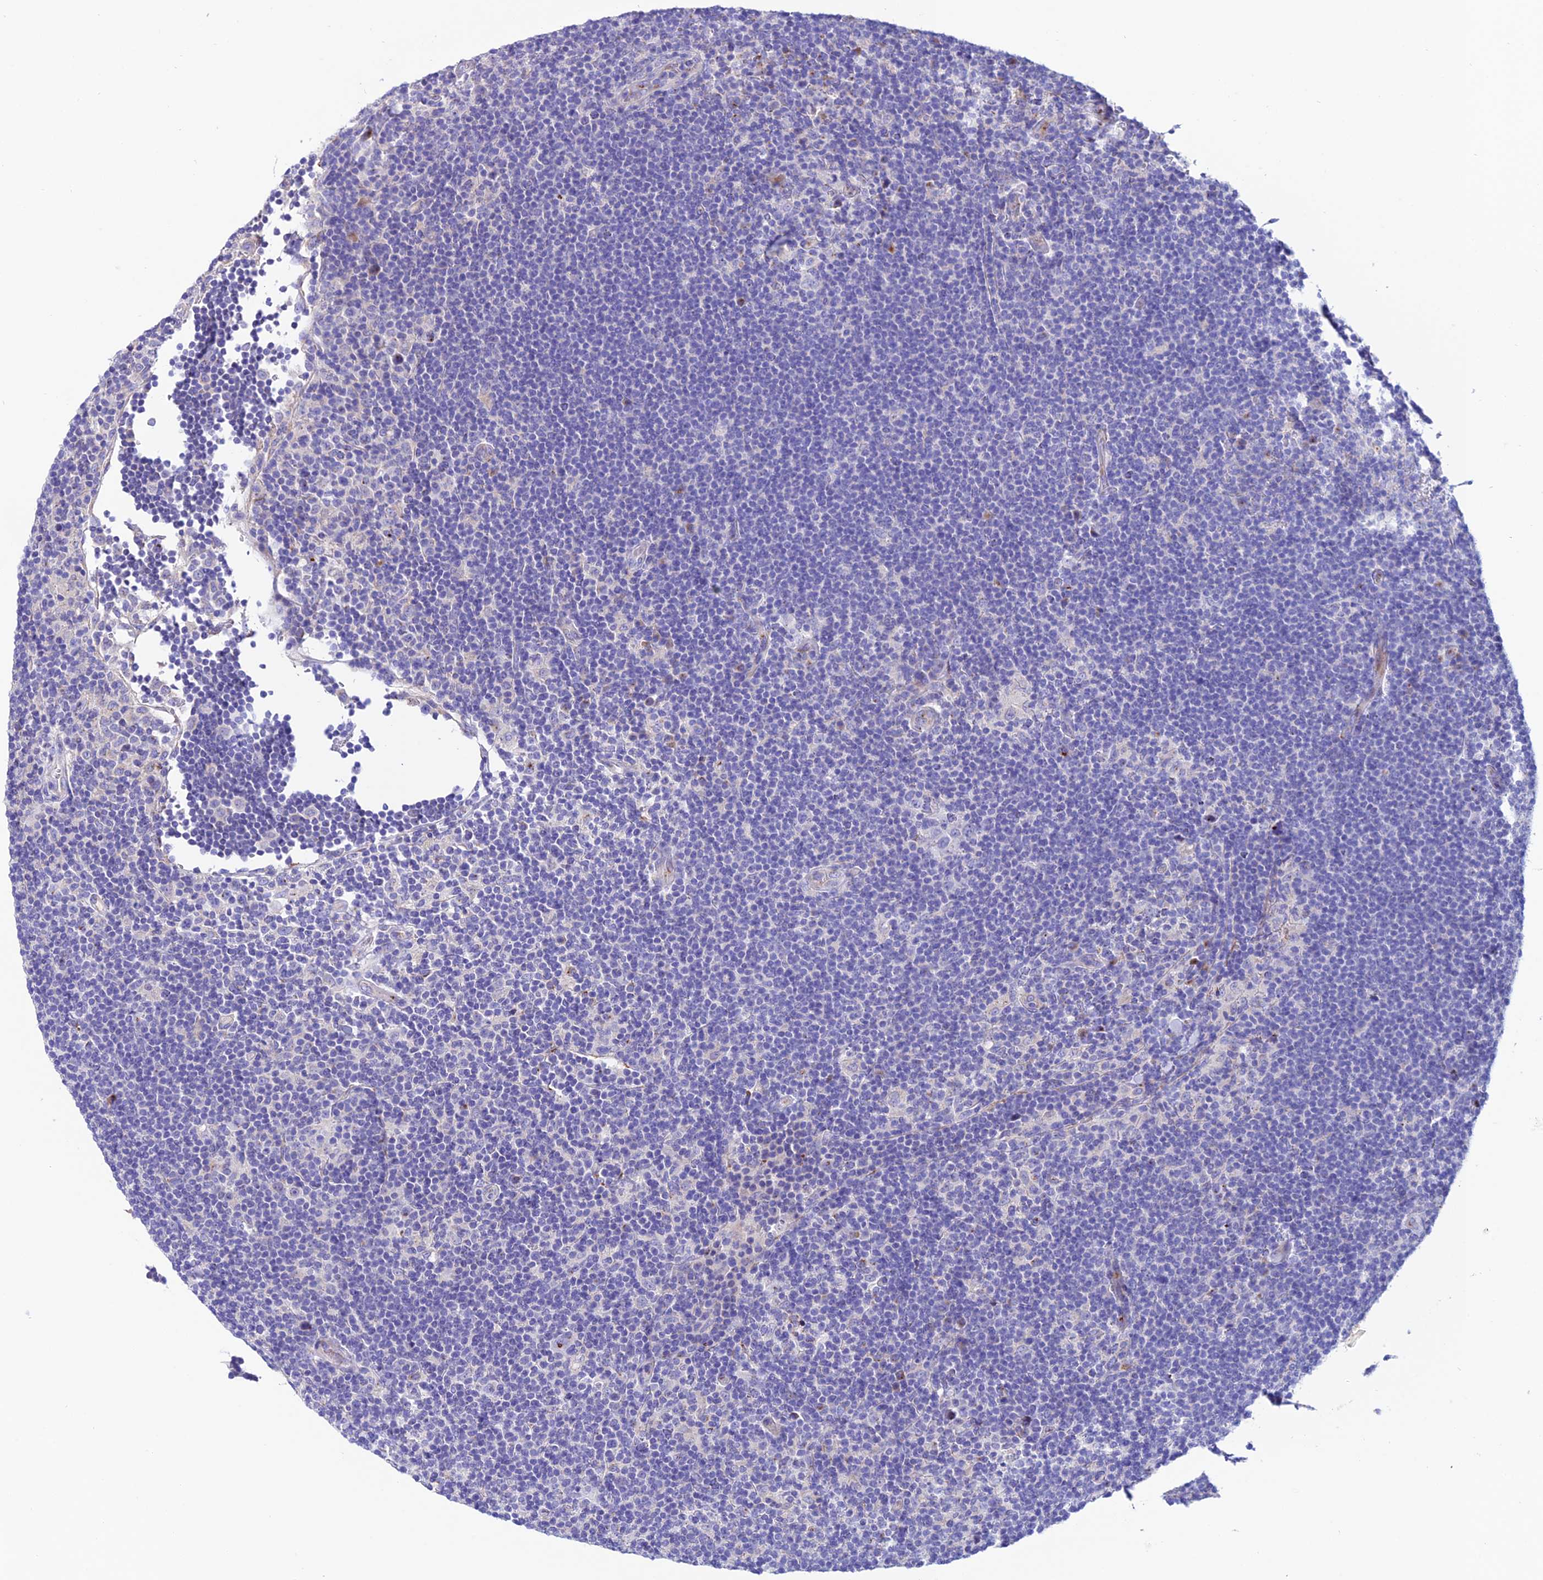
{"staining": {"intensity": "negative", "quantity": "none", "location": "none"}, "tissue": "lymphoma", "cell_type": "Tumor cells", "image_type": "cancer", "snomed": [{"axis": "morphology", "description": "Hodgkin's disease, NOS"}, {"axis": "topography", "description": "Lymph node"}], "caption": "The immunohistochemistry micrograph has no significant expression in tumor cells of lymphoma tissue. The staining was performed using DAB (3,3'-diaminobenzidine) to visualize the protein expression in brown, while the nuclei were stained in blue with hematoxylin (Magnification: 20x).", "gene": "OR51Q1", "patient": {"sex": "female", "age": 57}}